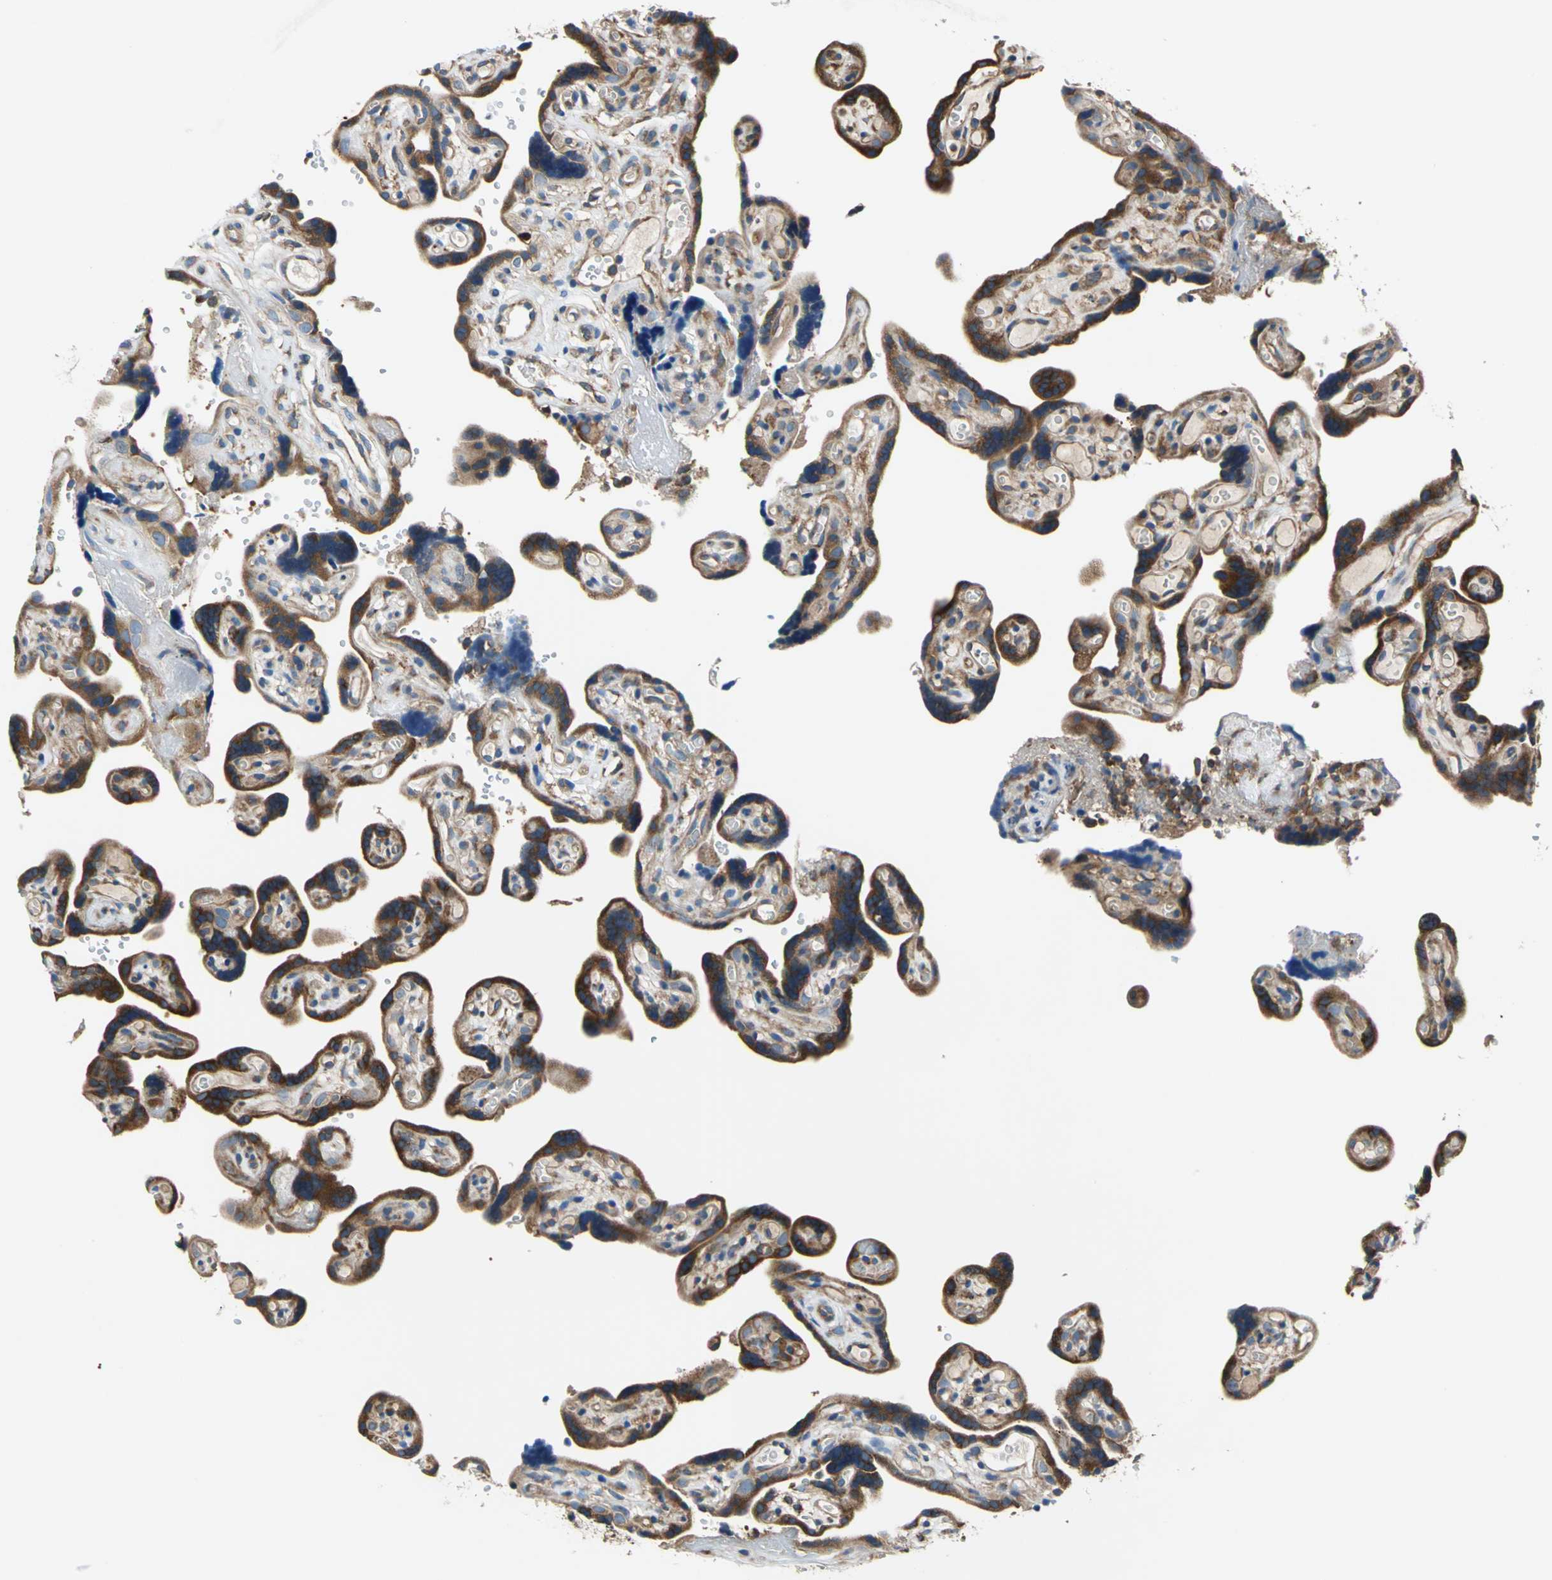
{"staining": {"intensity": "strong", "quantity": ">75%", "location": "cytoplasmic/membranous"}, "tissue": "placenta", "cell_type": "Trophoblastic cells", "image_type": "normal", "snomed": [{"axis": "morphology", "description": "Normal tissue, NOS"}, {"axis": "topography", "description": "Placenta"}], "caption": "Trophoblastic cells show high levels of strong cytoplasmic/membranous expression in about >75% of cells in benign placenta. The staining is performed using DAB brown chromogen to label protein expression. The nuclei are counter-stained blue using hematoxylin.", "gene": "TRIM25", "patient": {"sex": "female", "age": 30}}